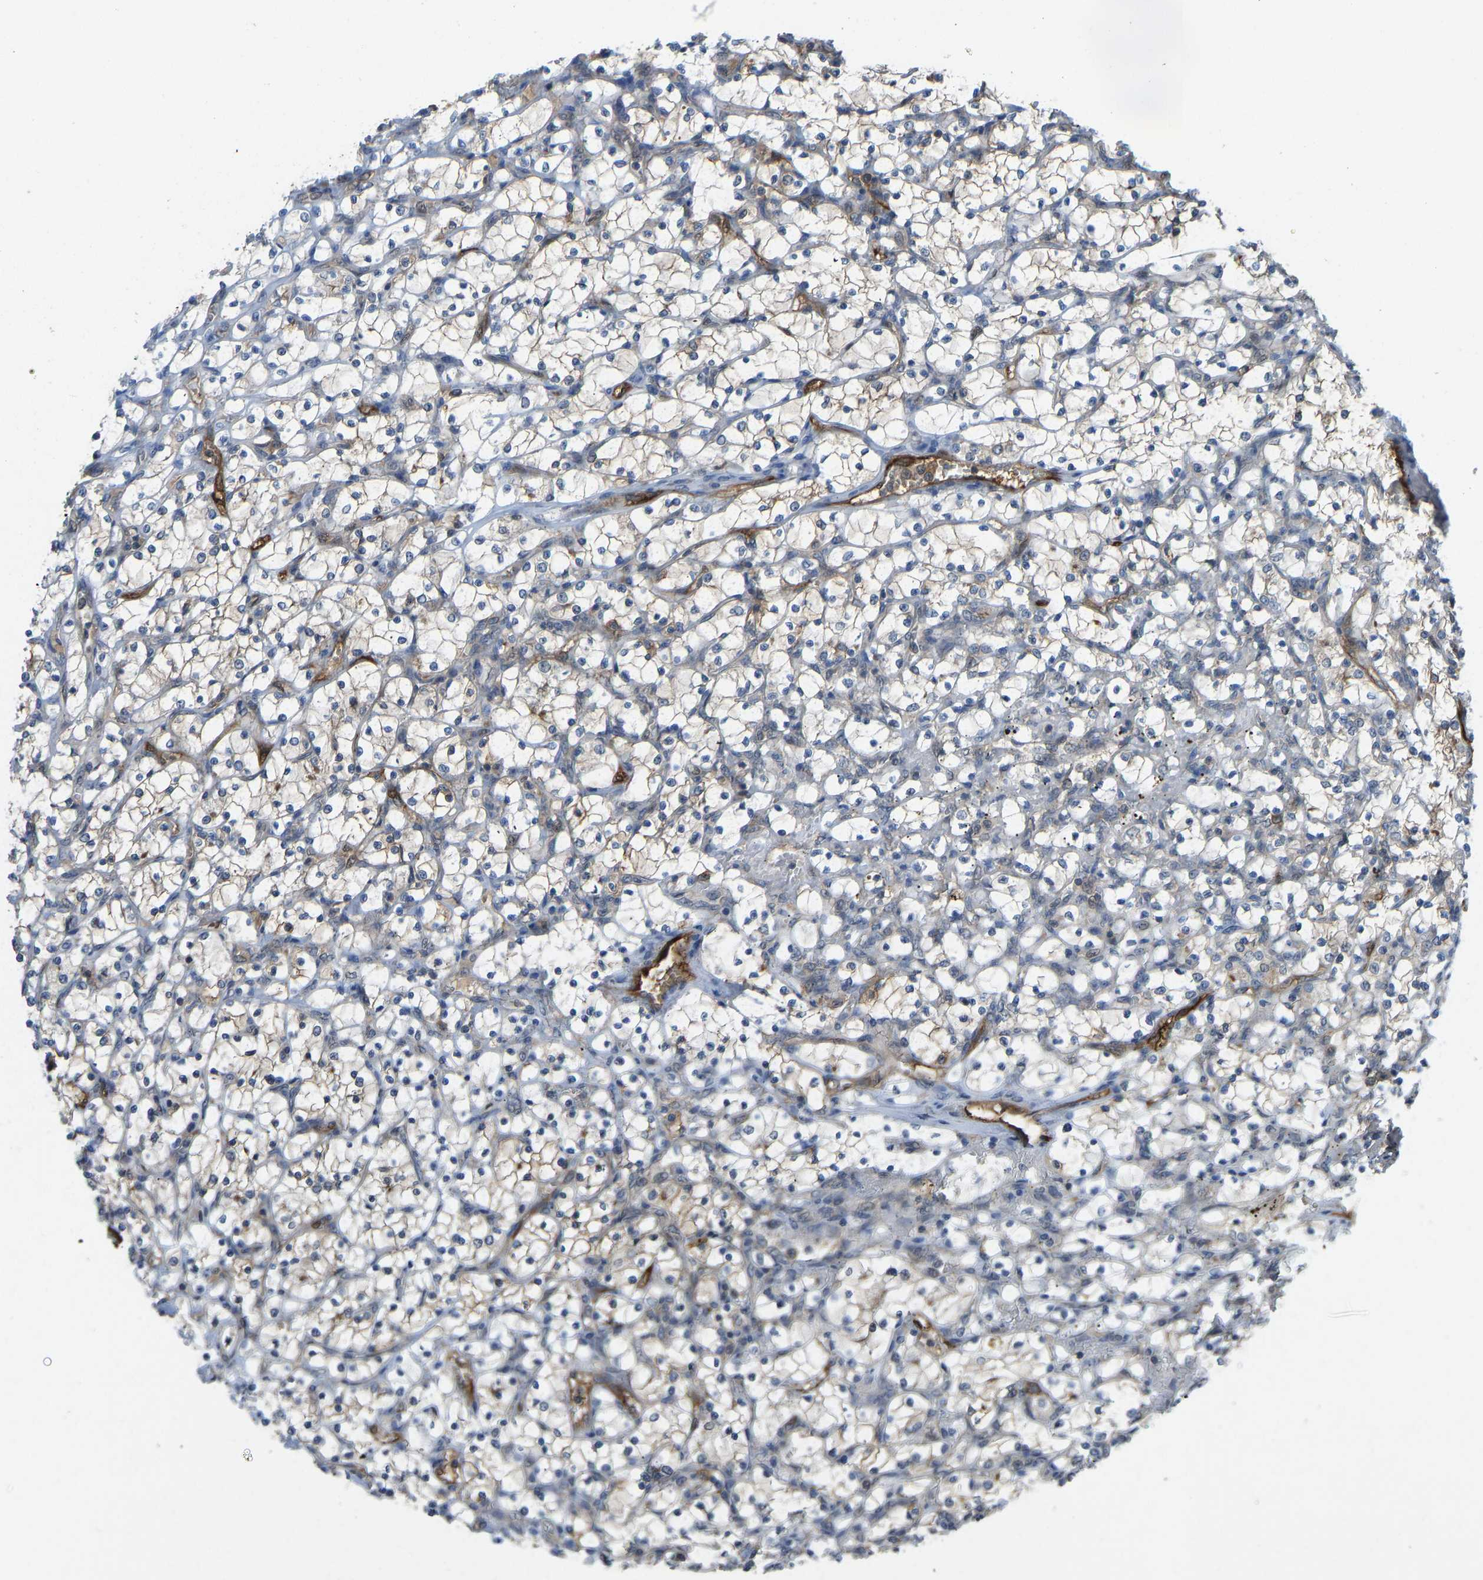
{"staining": {"intensity": "weak", "quantity": "25%-75%", "location": "cytoplasmic/membranous"}, "tissue": "renal cancer", "cell_type": "Tumor cells", "image_type": "cancer", "snomed": [{"axis": "morphology", "description": "Adenocarcinoma, NOS"}, {"axis": "topography", "description": "Kidney"}], "caption": "Immunohistochemistry of human renal cancer exhibits low levels of weak cytoplasmic/membranous staining in about 25%-75% of tumor cells. The staining was performed using DAB to visualize the protein expression in brown, while the nuclei were stained in blue with hematoxylin (Magnification: 20x).", "gene": "CCT8", "patient": {"sex": "female", "age": 69}}